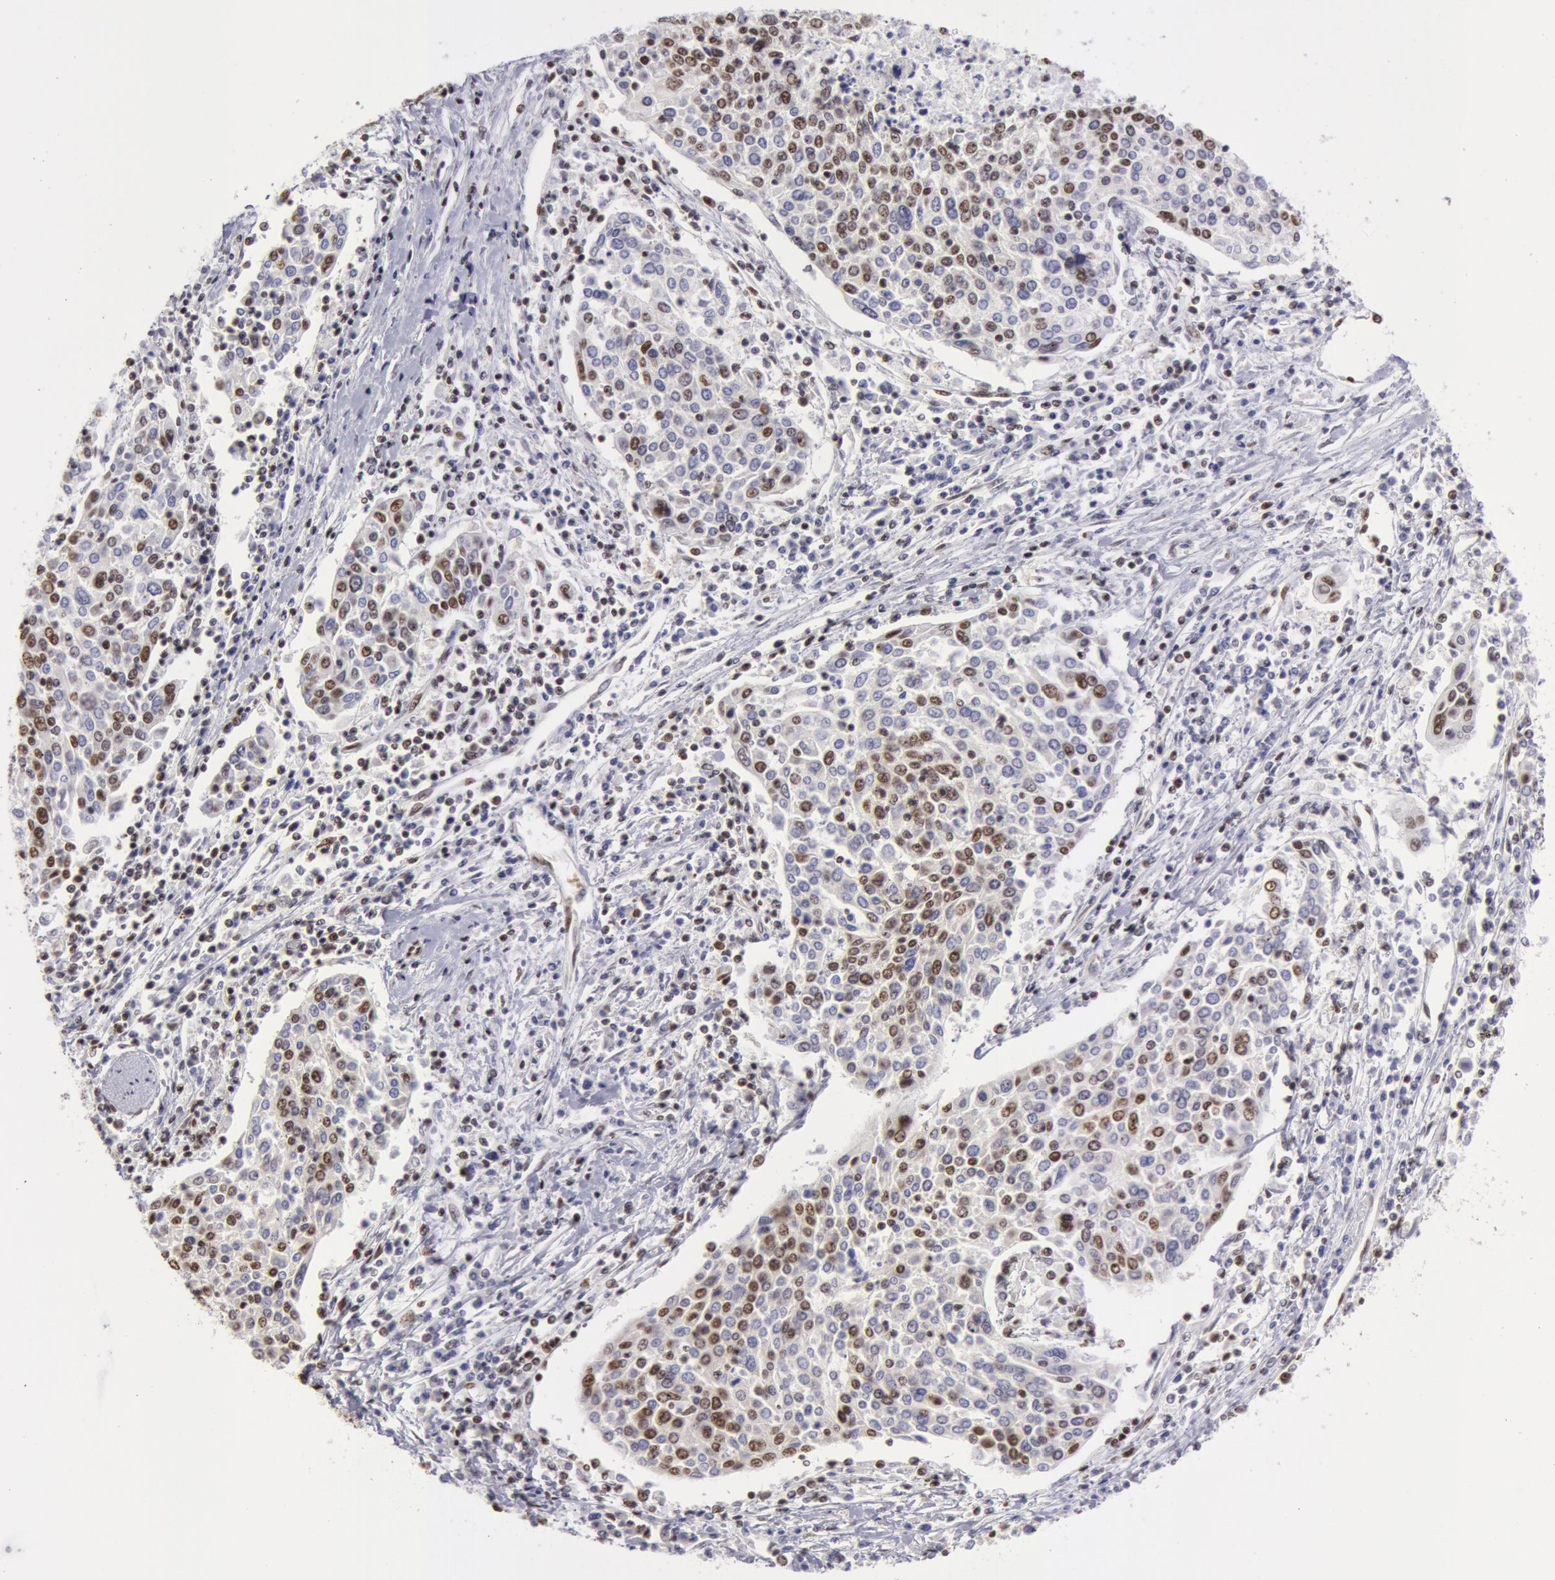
{"staining": {"intensity": "weak", "quantity": "25%-75%", "location": "nuclear"}, "tissue": "cervical cancer", "cell_type": "Tumor cells", "image_type": "cancer", "snomed": [{"axis": "morphology", "description": "Squamous cell carcinoma, NOS"}, {"axis": "topography", "description": "Cervix"}], "caption": "Immunohistochemistry photomicrograph of neoplastic tissue: squamous cell carcinoma (cervical) stained using IHC shows low levels of weak protein expression localized specifically in the nuclear of tumor cells, appearing as a nuclear brown color.", "gene": "VRTN", "patient": {"sex": "female", "age": 40}}